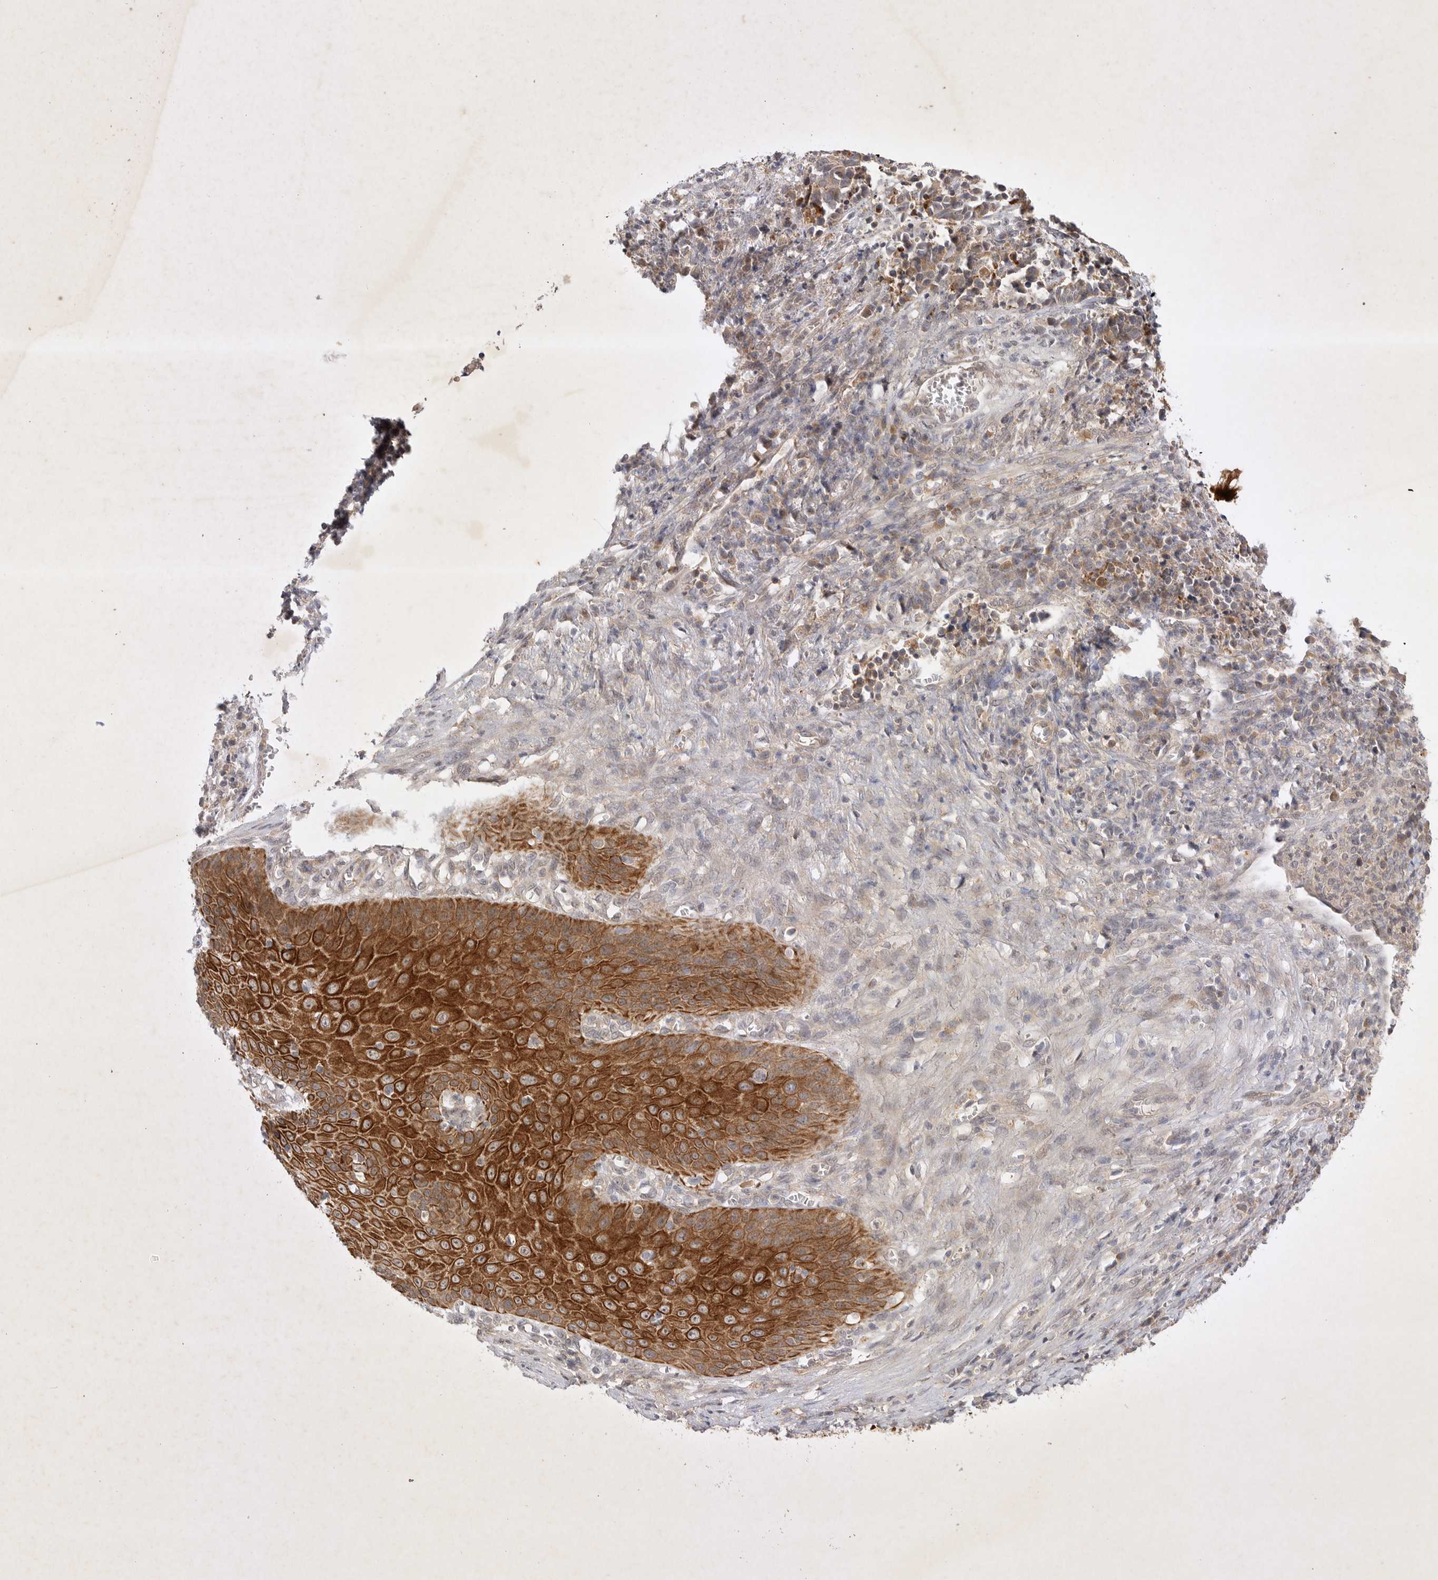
{"staining": {"intensity": "weak", "quantity": ">75%", "location": "cytoplasmic/membranous"}, "tissue": "cervical cancer", "cell_type": "Tumor cells", "image_type": "cancer", "snomed": [{"axis": "morphology", "description": "Normal tissue, NOS"}, {"axis": "morphology", "description": "Squamous cell carcinoma, NOS"}, {"axis": "topography", "description": "Cervix"}], "caption": "This histopathology image reveals IHC staining of cervical cancer, with low weak cytoplasmic/membranous expression in approximately >75% of tumor cells.", "gene": "PTPDC1", "patient": {"sex": "female", "age": 35}}